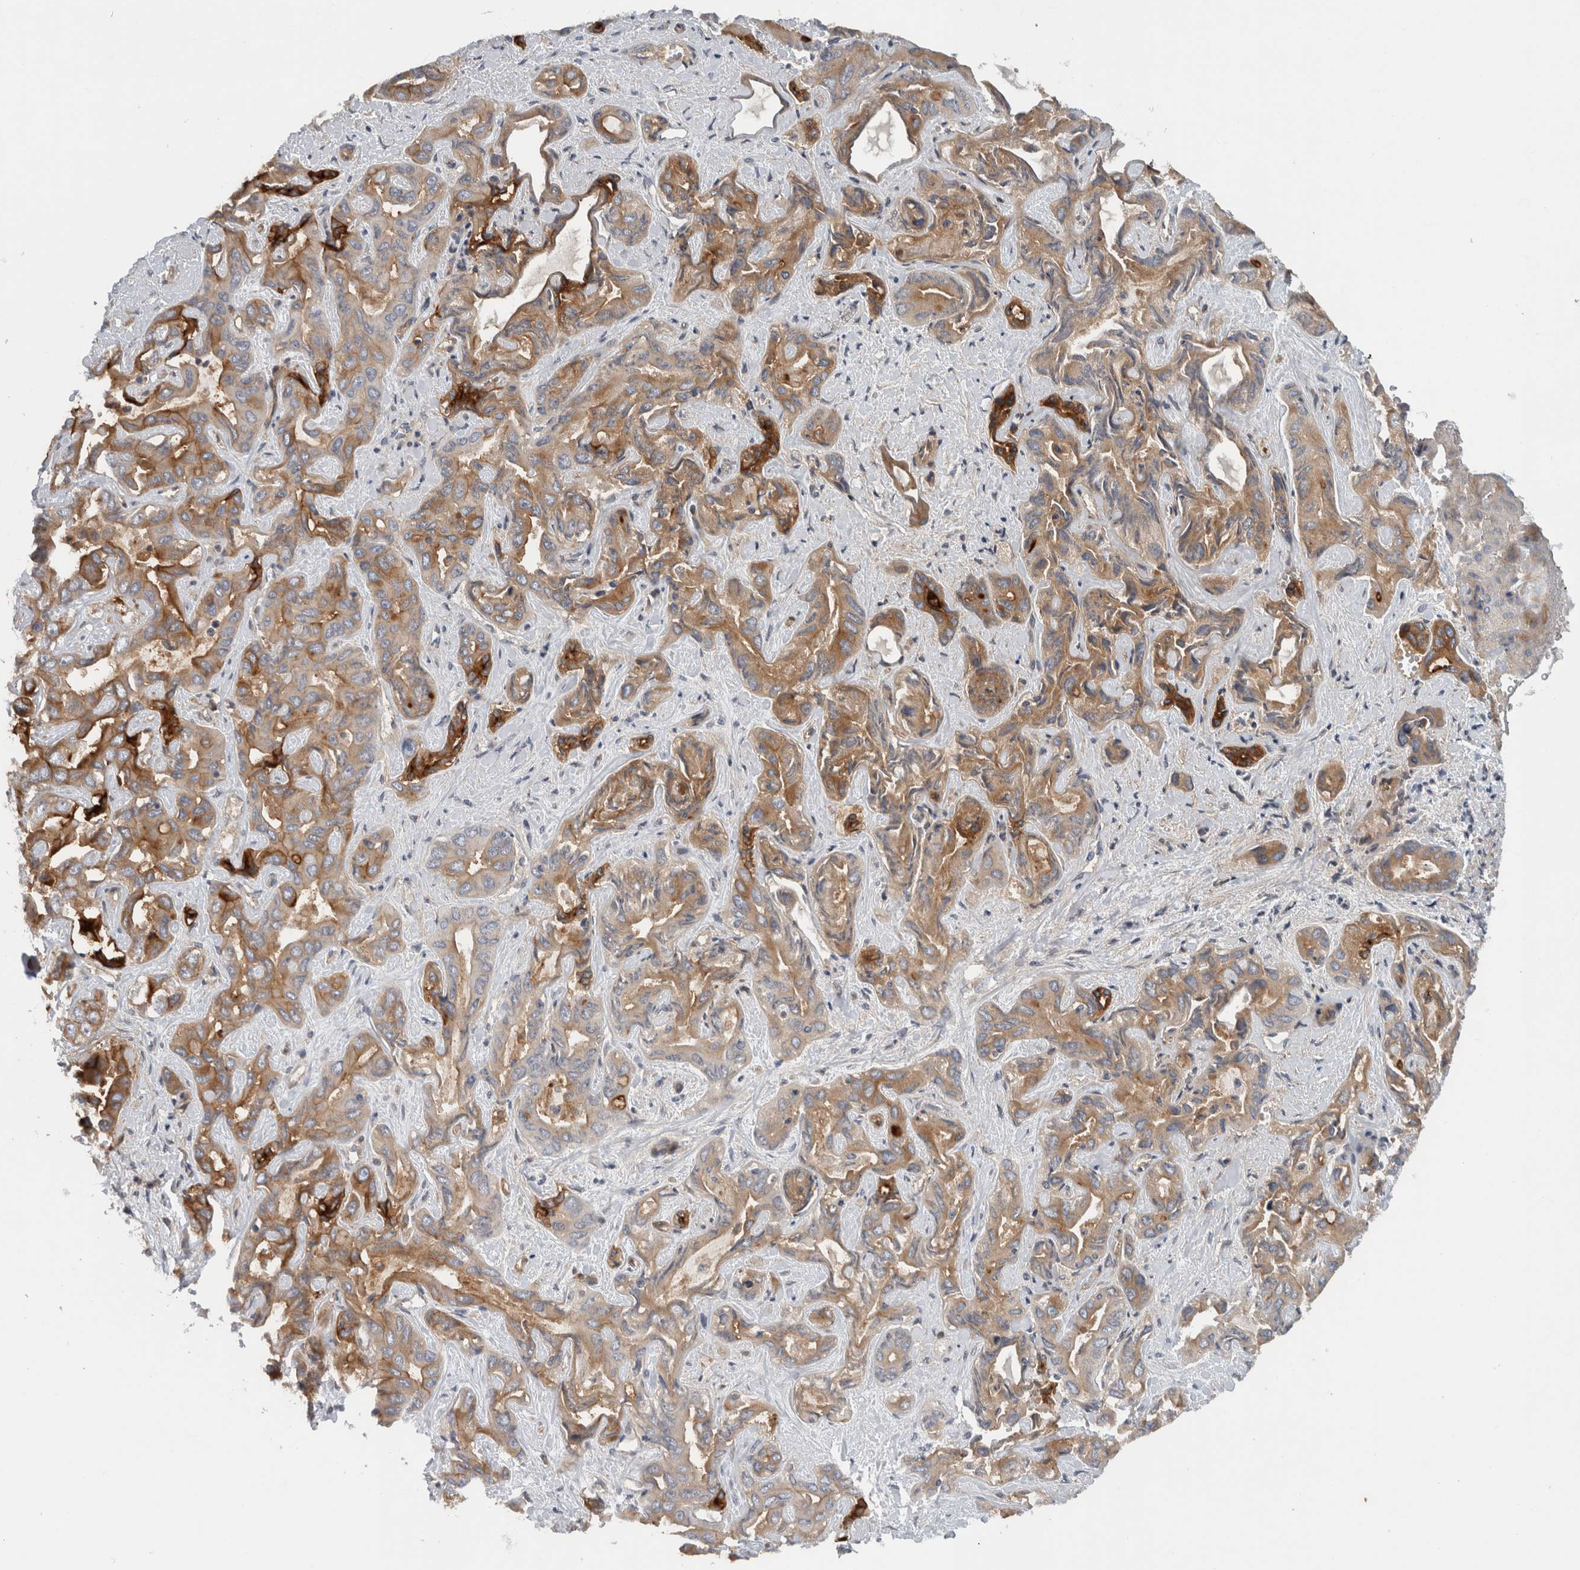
{"staining": {"intensity": "strong", "quantity": ">75%", "location": "cytoplasmic/membranous"}, "tissue": "liver cancer", "cell_type": "Tumor cells", "image_type": "cancer", "snomed": [{"axis": "morphology", "description": "Cholangiocarcinoma"}, {"axis": "topography", "description": "Liver"}], "caption": "Immunohistochemical staining of liver cancer demonstrates strong cytoplasmic/membranous protein staining in approximately >75% of tumor cells.", "gene": "CD59", "patient": {"sex": "female", "age": 52}}